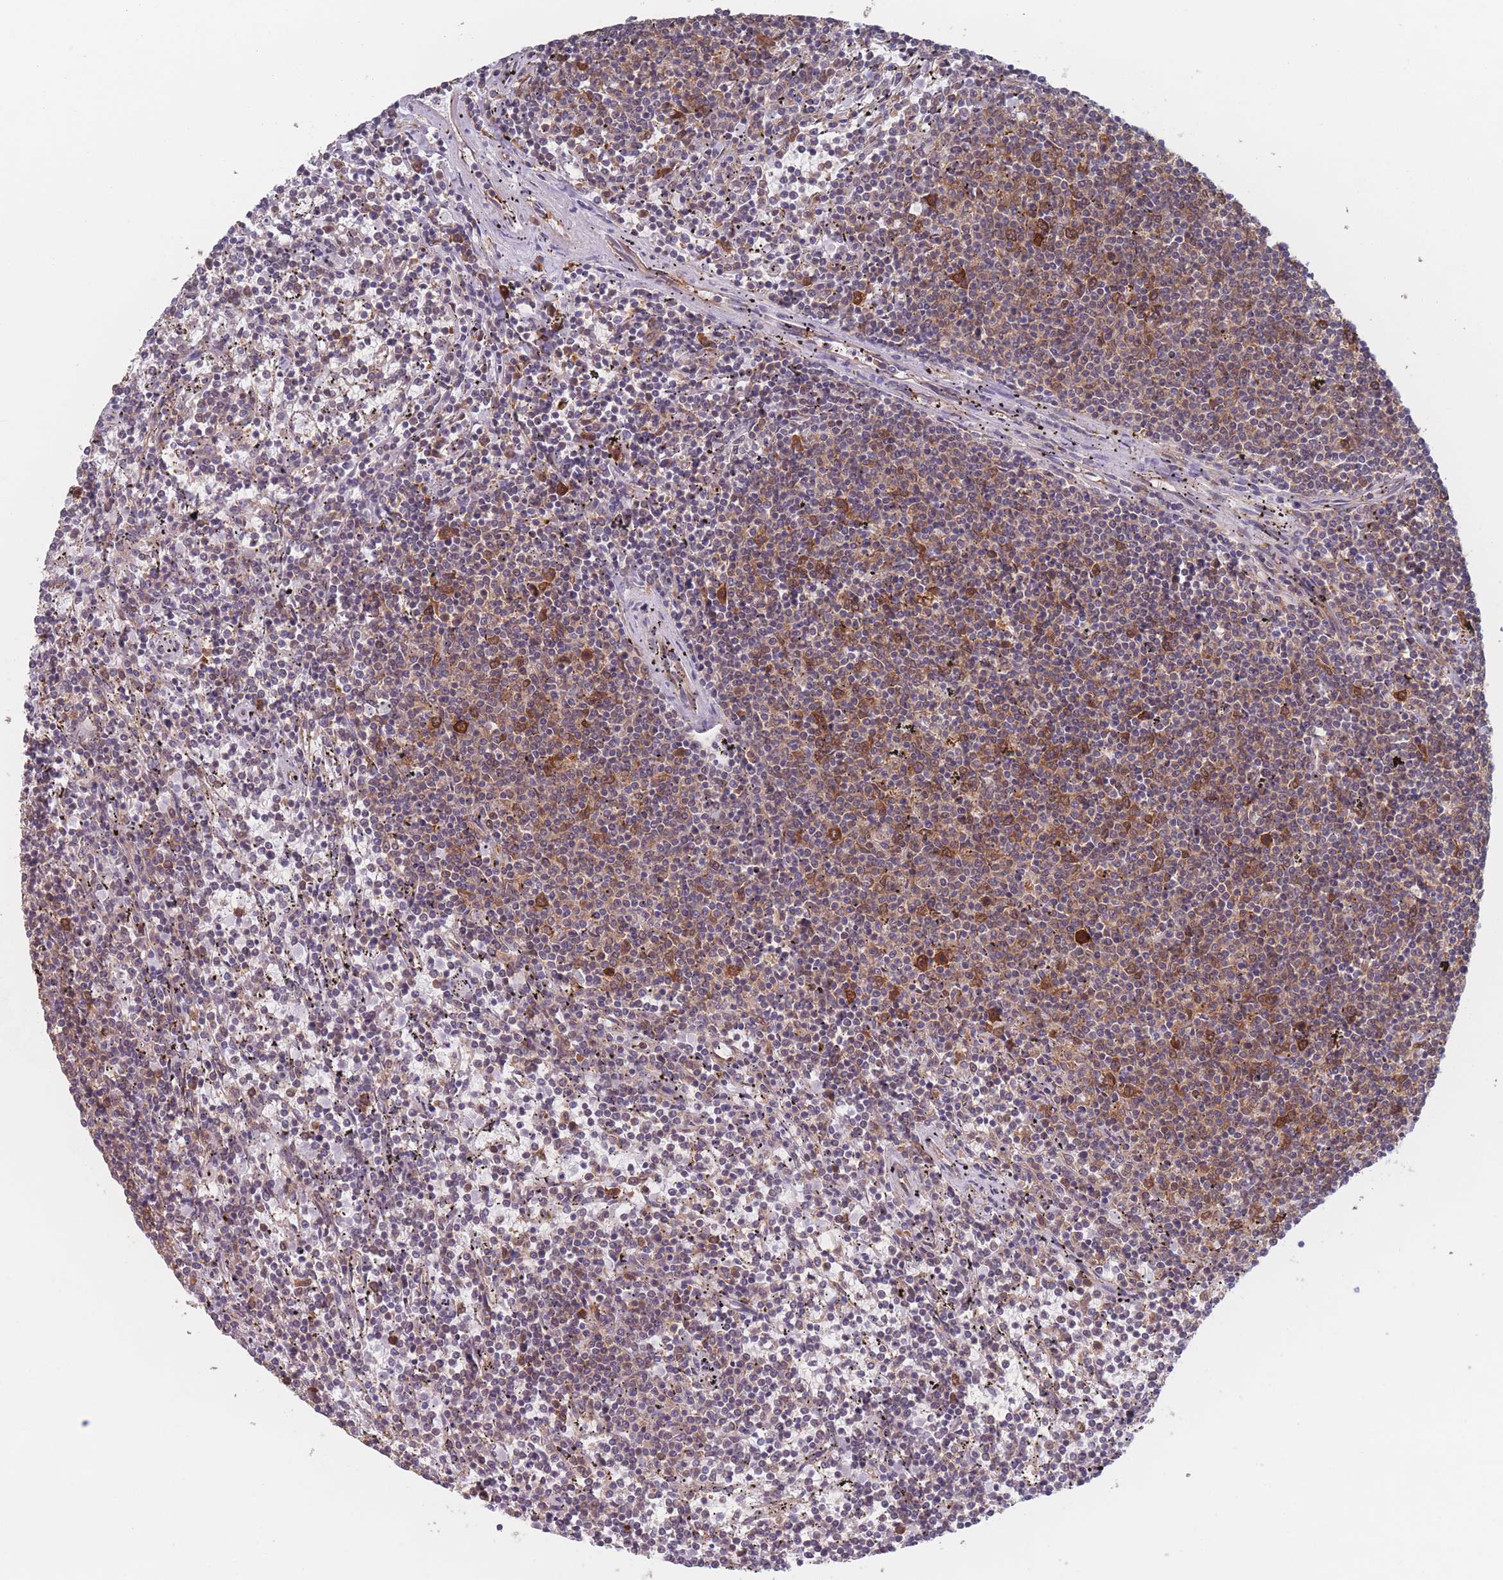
{"staining": {"intensity": "moderate", "quantity": "25%-75%", "location": "cytoplasmic/membranous"}, "tissue": "lymphoma", "cell_type": "Tumor cells", "image_type": "cancer", "snomed": [{"axis": "morphology", "description": "Malignant lymphoma, non-Hodgkin's type, Low grade"}, {"axis": "topography", "description": "Spleen"}], "caption": "Immunohistochemistry micrograph of low-grade malignant lymphoma, non-Hodgkin's type stained for a protein (brown), which reveals medium levels of moderate cytoplasmic/membranous positivity in approximately 25%-75% of tumor cells.", "gene": "EEF1B2", "patient": {"sex": "female", "age": 50}}